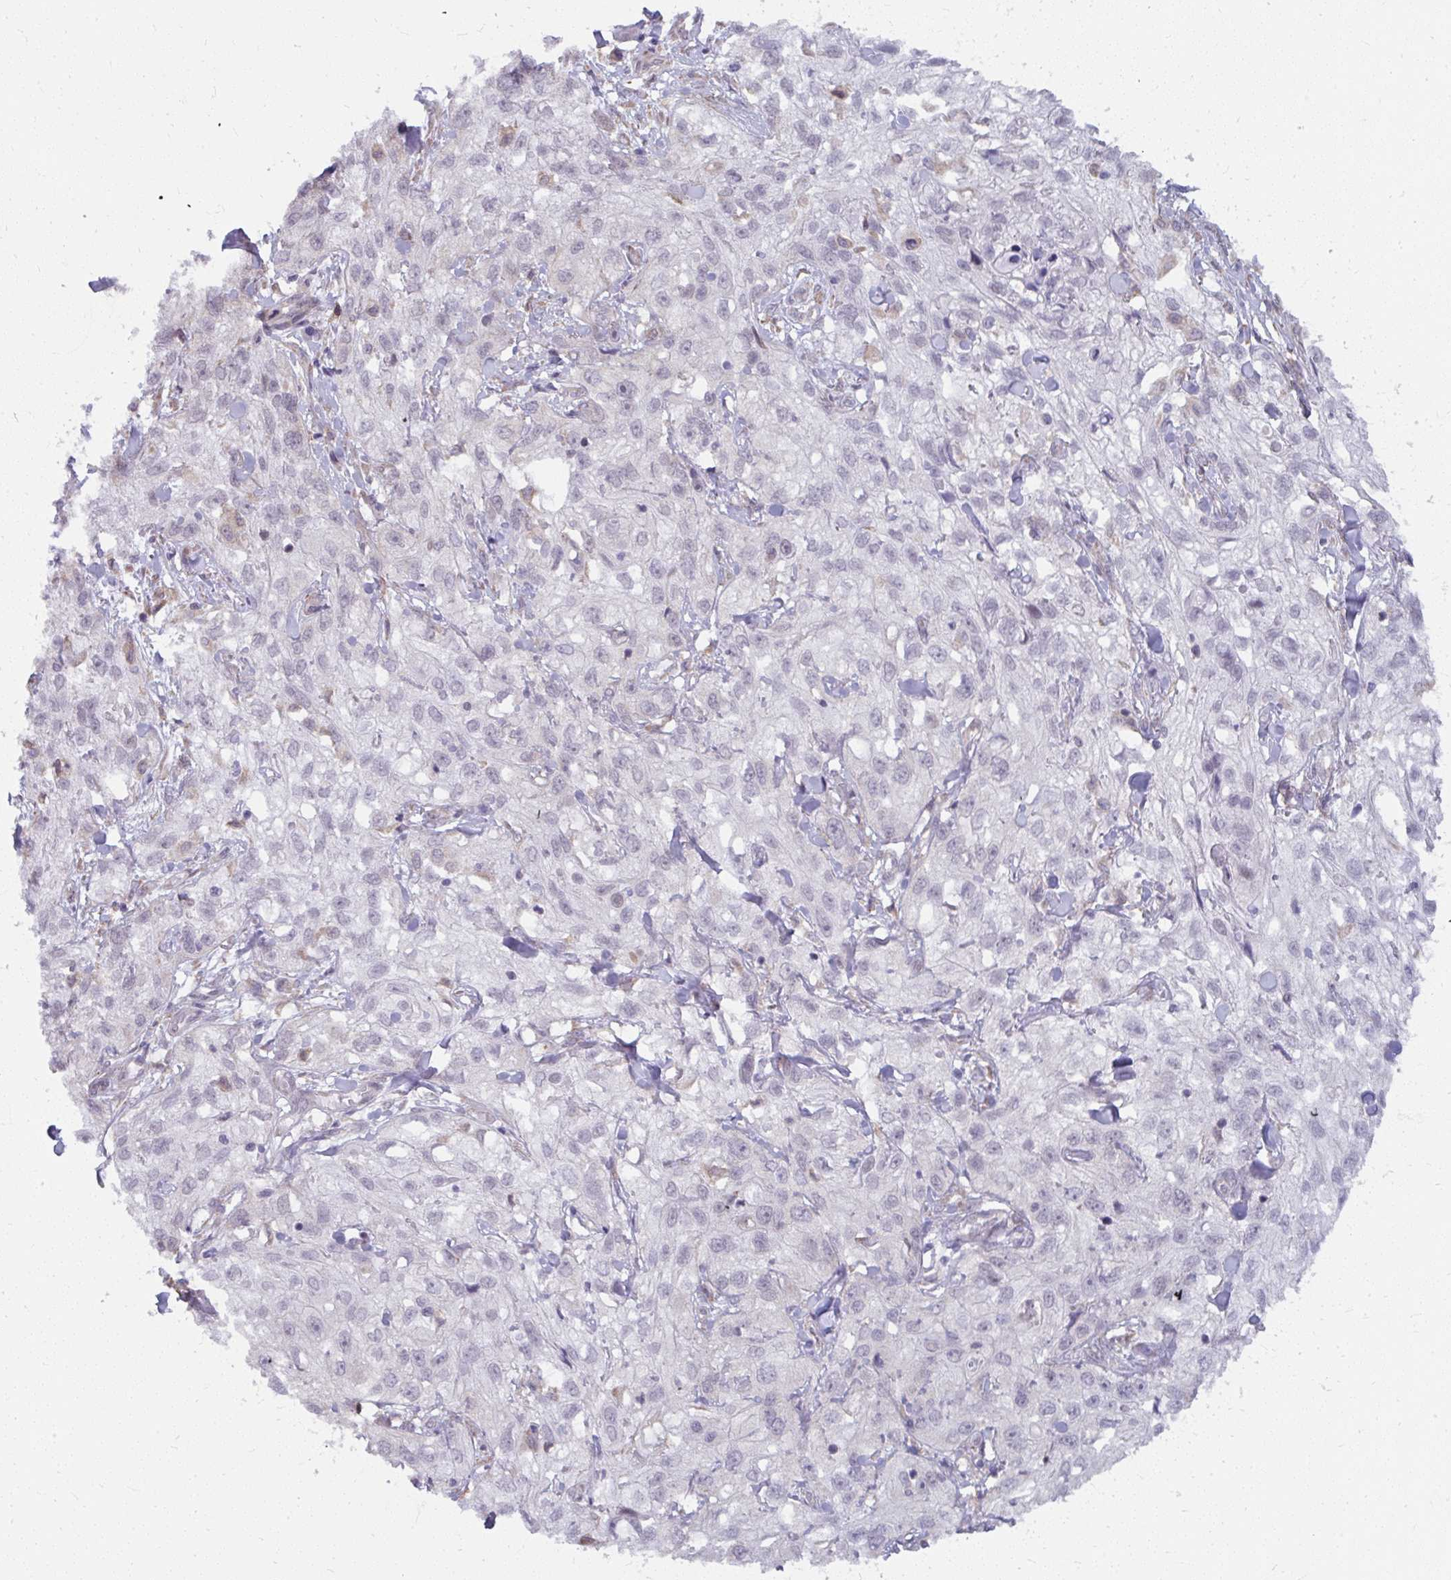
{"staining": {"intensity": "negative", "quantity": "none", "location": "none"}, "tissue": "skin cancer", "cell_type": "Tumor cells", "image_type": "cancer", "snomed": [{"axis": "morphology", "description": "Squamous cell carcinoma, NOS"}, {"axis": "topography", "description": "Skin"}, {"axis": "topography", "description": "Vulva"}], "caption": "IHC image of neoplastic tissue: skin squamous cell carcinoma stained with DAB (3,3'-diaminobenzidine) reveals no significant protein positivity in tumor cells. The staining was performed using DAB to visualize the protein expression in brown, while the nuclei were stained in blue with hematoxylin (Magnification: 20x).", "gene": "NMNAT1", "patient": {"sex": "female", "age": 86}}